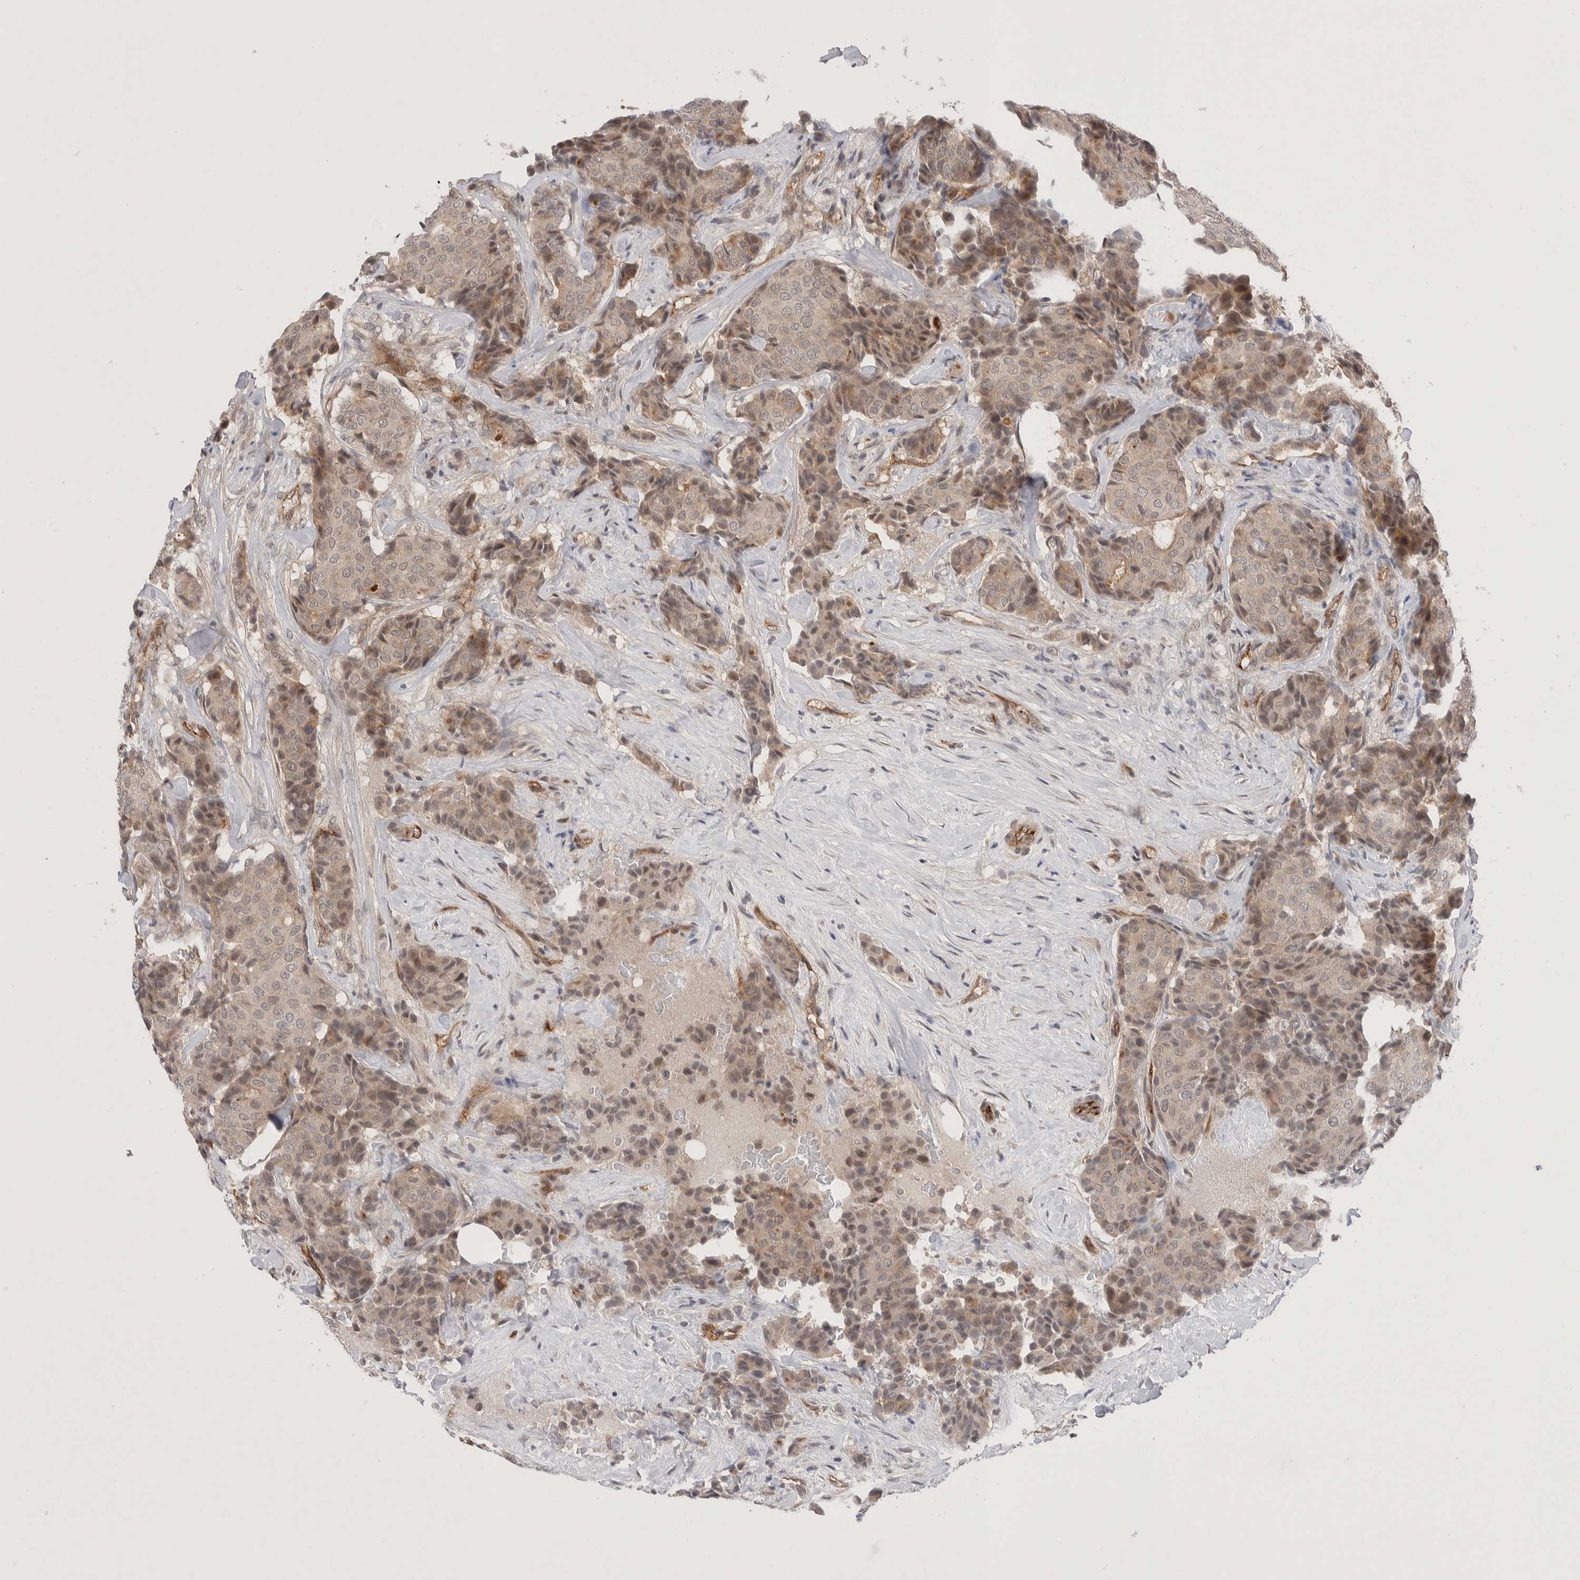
{"staining": {"intensity": "weak", "quantity": "25%-75%", "location": "cytoplasmic/membranous,nuclear"}, "tissue": "breast cancer", "cell_type": "Tumor cells", "image_type": "cancer", "snomed": [{"axis": "morphology", "description": "Duct carcinoma"}, {"axis": "topography", "description": "Breast"}], "caption": "Immunohistochemistry histopathology image of invasive ductal carcinoma (breast) stained for a protein (brown), which displays low levels of weak cytoplasmic/membranous and nuclear positivity in approximately 25%-75% of tumor cells.", "gene": "ZNF704", "patient": {"sex": "female", "age": 75}}